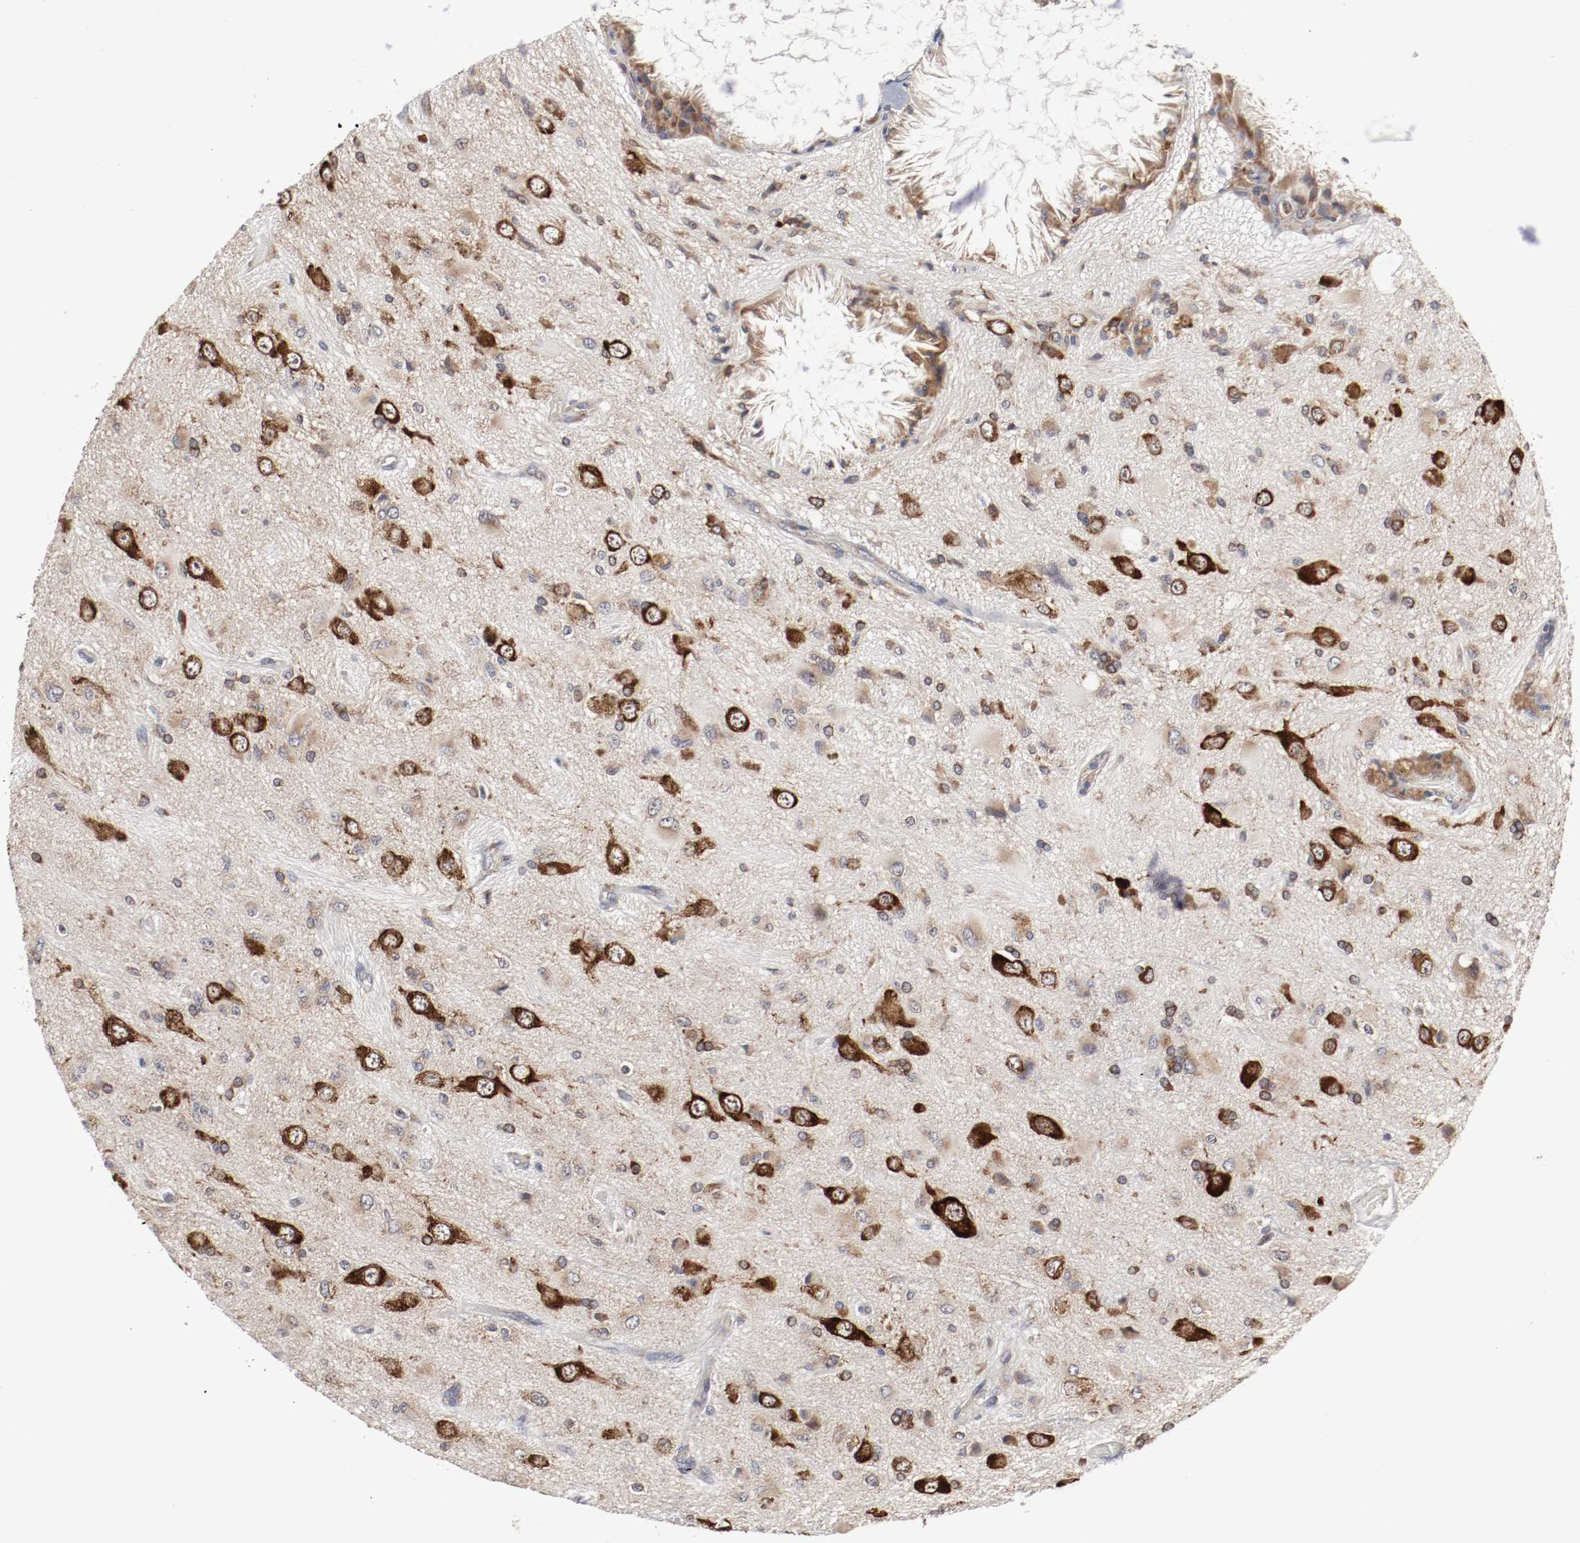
{"staining": {"intensity": "moderate", "quantity": ">75%", "location": "cytoplasmic/membranous"}, "tissue": "glioma", "cell_type": "Tumor cells", "image_type": "cancer", "snomed": [{"axis": "morphology", "description": "Glioma, malignant, High grade"}, {"axis": "topography", "description": "Brain"}], "caption": "This image reveals malignant glioma (high-grade) stained with immunohistochemistry (IHC) to label a protein in brown. The cytoplasmic/membranous of tumor cells show moderate positivity for the protein. Nuclei are counter-stained blue.", "gene": "FKBP3", "patient": {"sex": "male", "age": 47}}